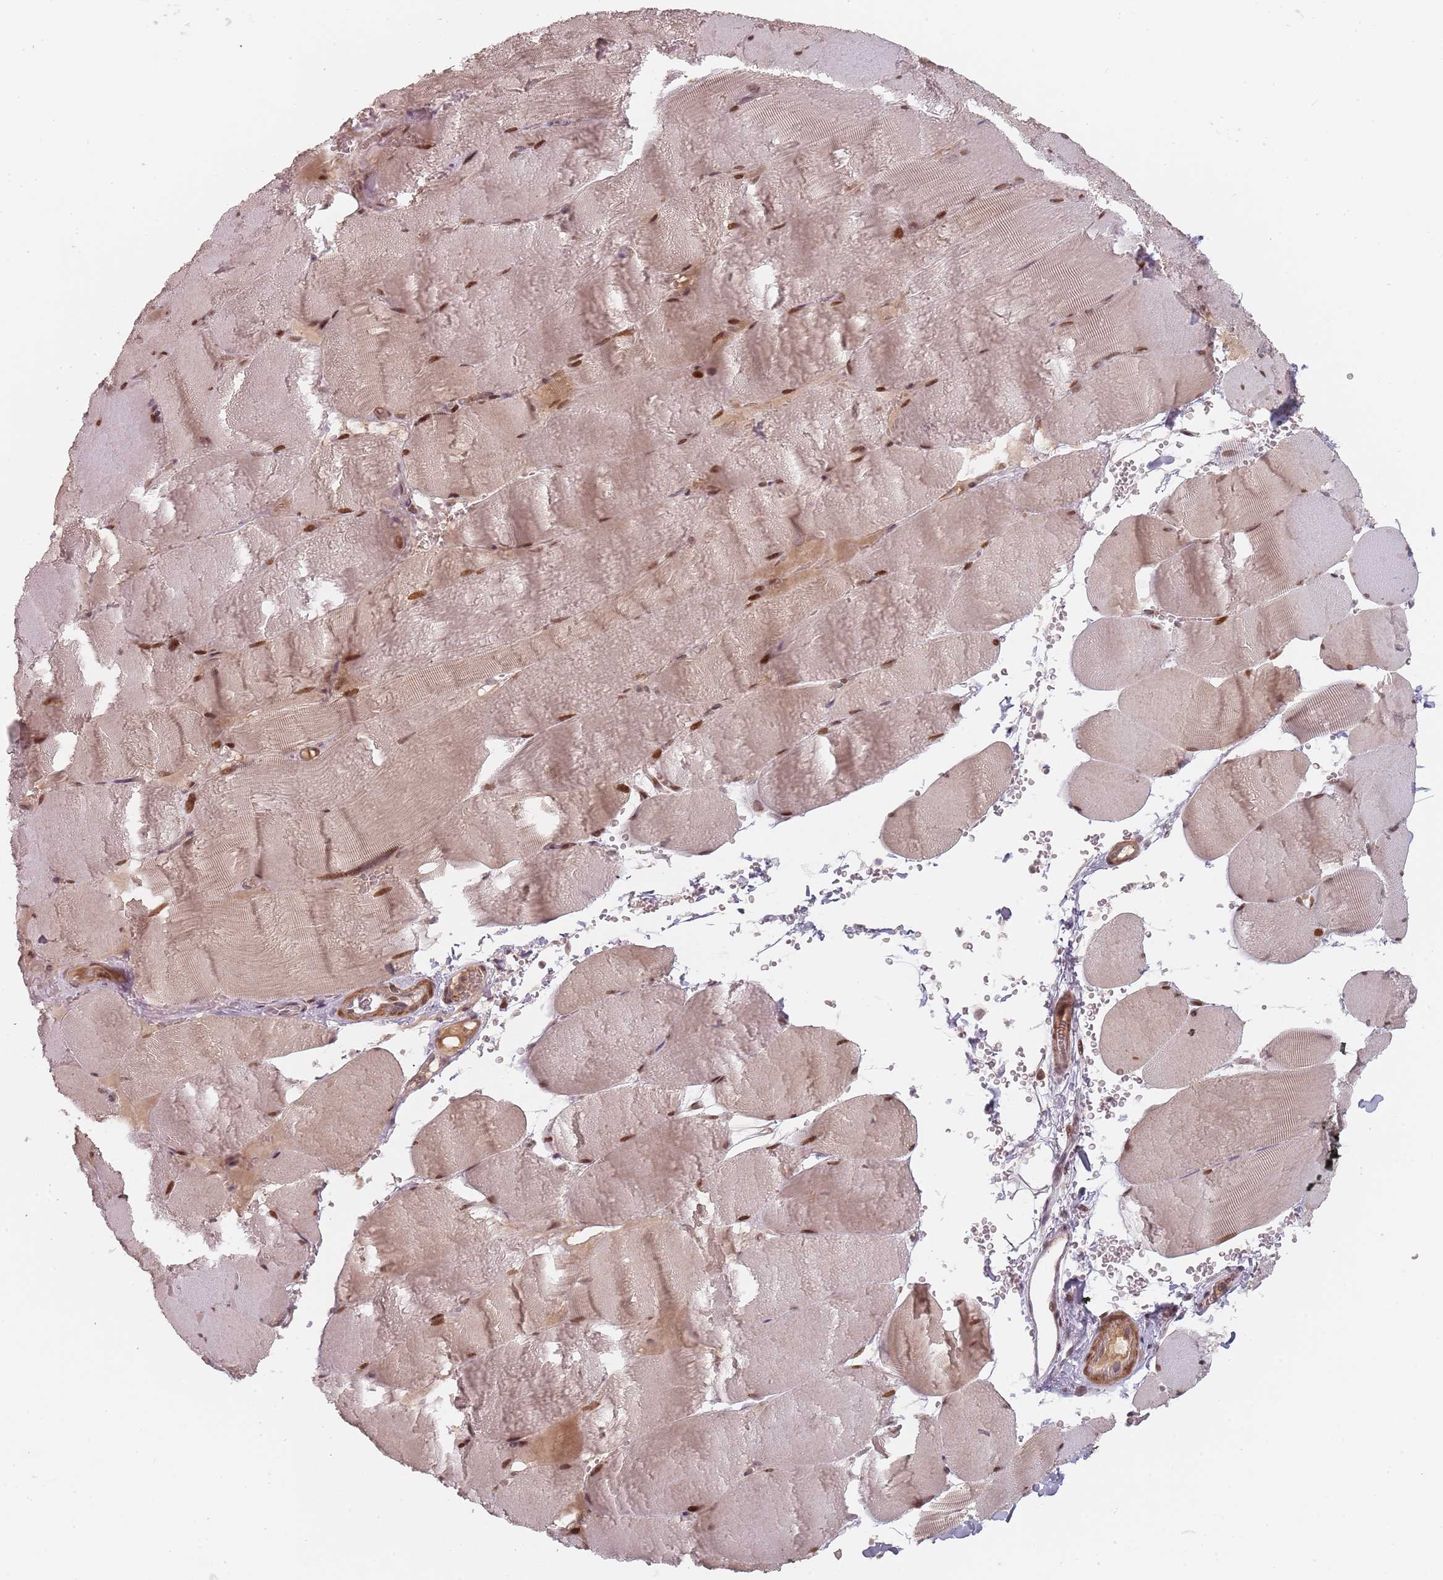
{"staining": {"intensity": "strong", "quantity": "25%-75%", "location": "cytoplasmic/membranous,nuclear"}, "tissue": "skeletal muscle", "cell_type": "Myocytes", "image_type": "normal", "snomed": [{"axis": "morphology", "description": "Normal tissue, NOS"}, {"axis": "topography", "description": "Skeletal muscle"}, {"axis": "topography", "description": "Head-Neck"}], "caption": "Strong cytoplasmic/membranous,nuclear staining for a protein is present in about 25%-75% of myocytes of normal skeletal muscle using immunohistochemistry.", "gene": "RPS6KA2", "patient": {"sex": "male", "age": 66}}